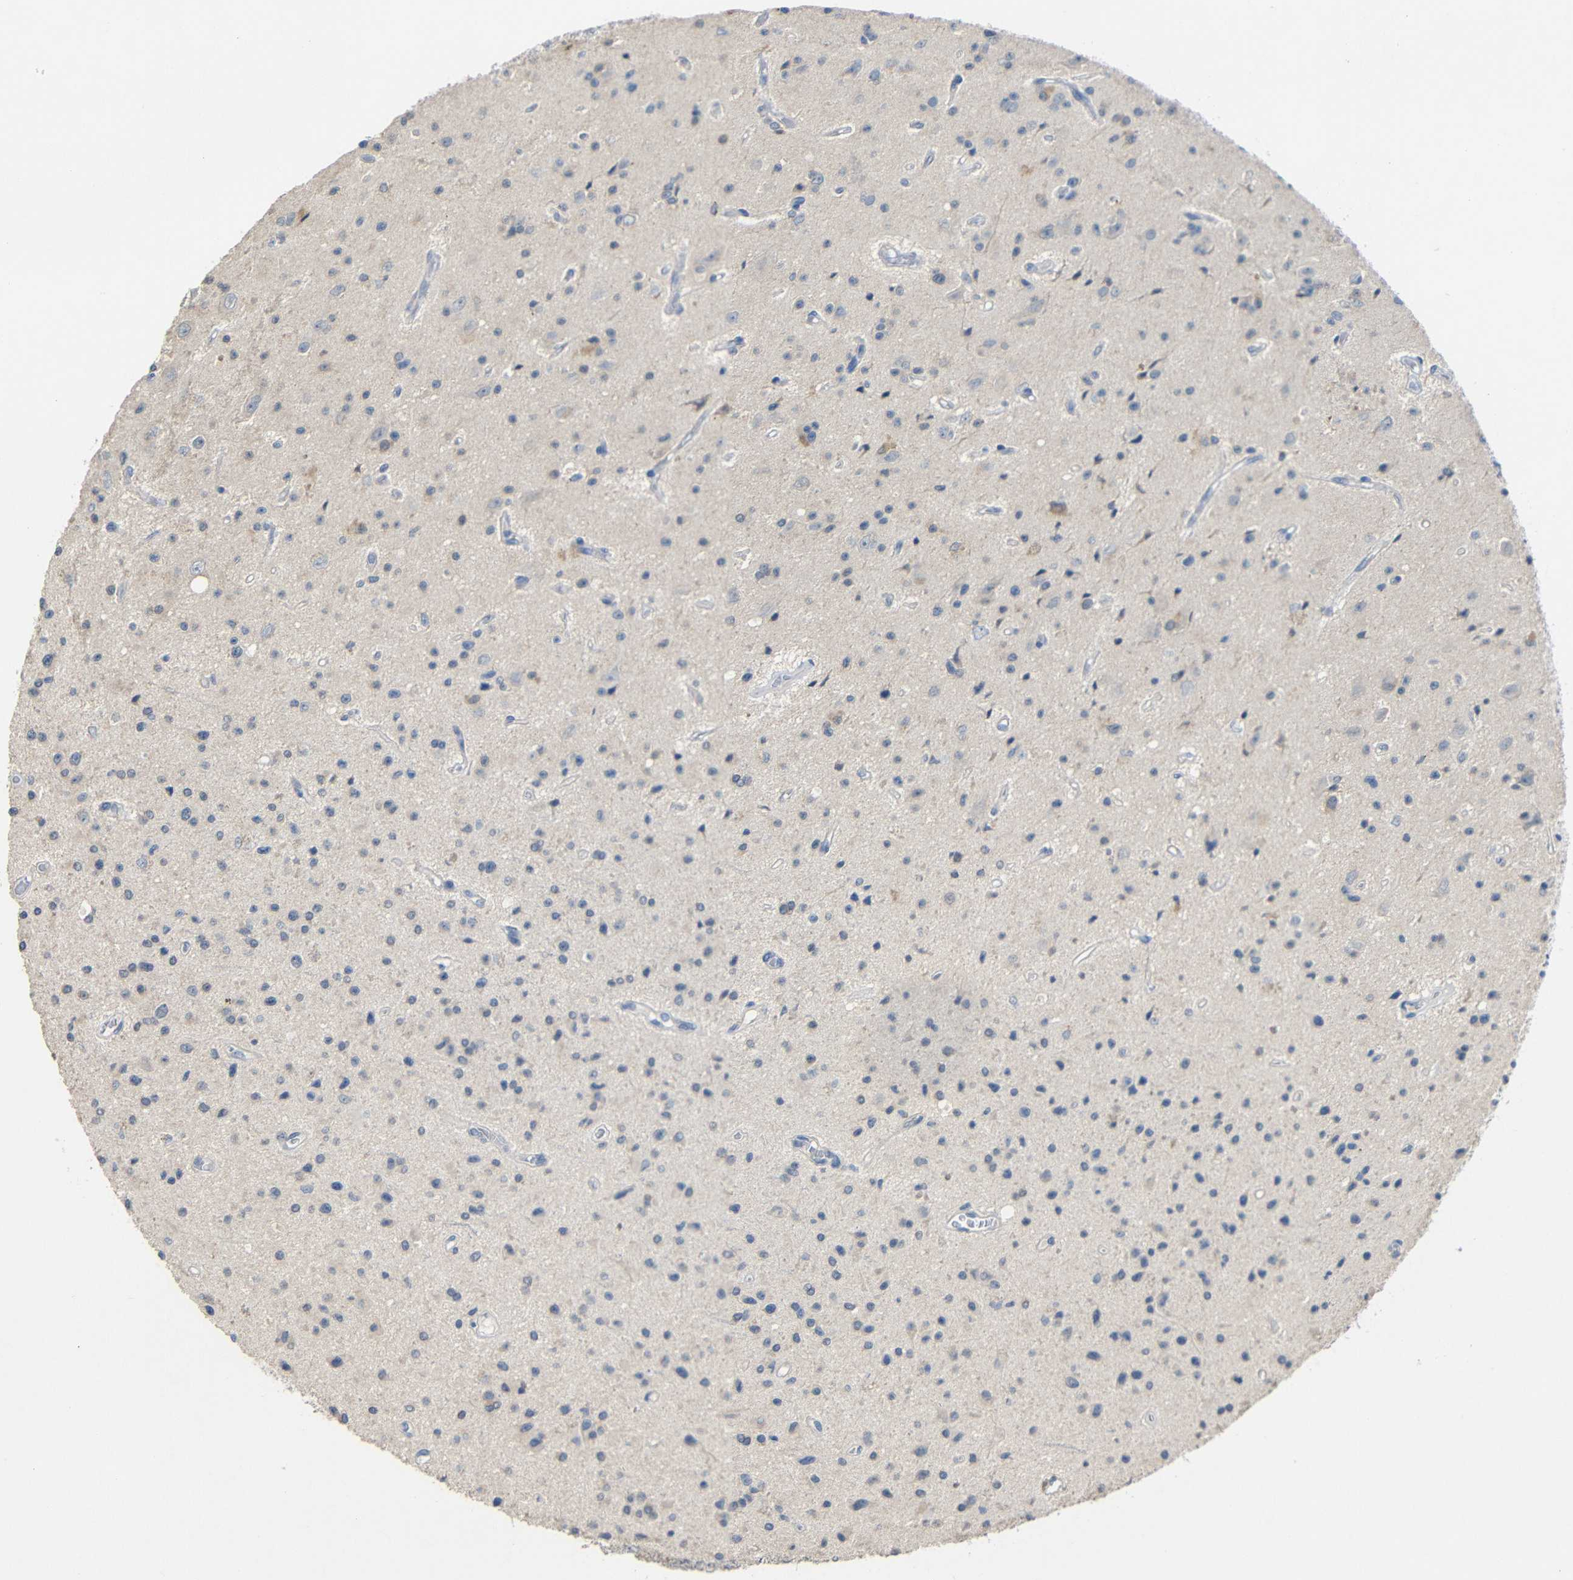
{"staining": {"intensity": "negative", "quantity": "none", "location": "none"}, "tissue": "glioma", "cell_type": "Tumor cells", "image_type": "cancer", "snomed": [{"axis": "morphology", "description": "Glioma, malignant, Low grade"}, {"axis": "topography", "description": "Brain"}], "caption": "A high-resolution micrograph shows immunohistochemistry staining of glioma, which reveals no significant staining in tumor cells.", "gene": "HNF1A", "patient": {"sex": "male", "age": 58}}